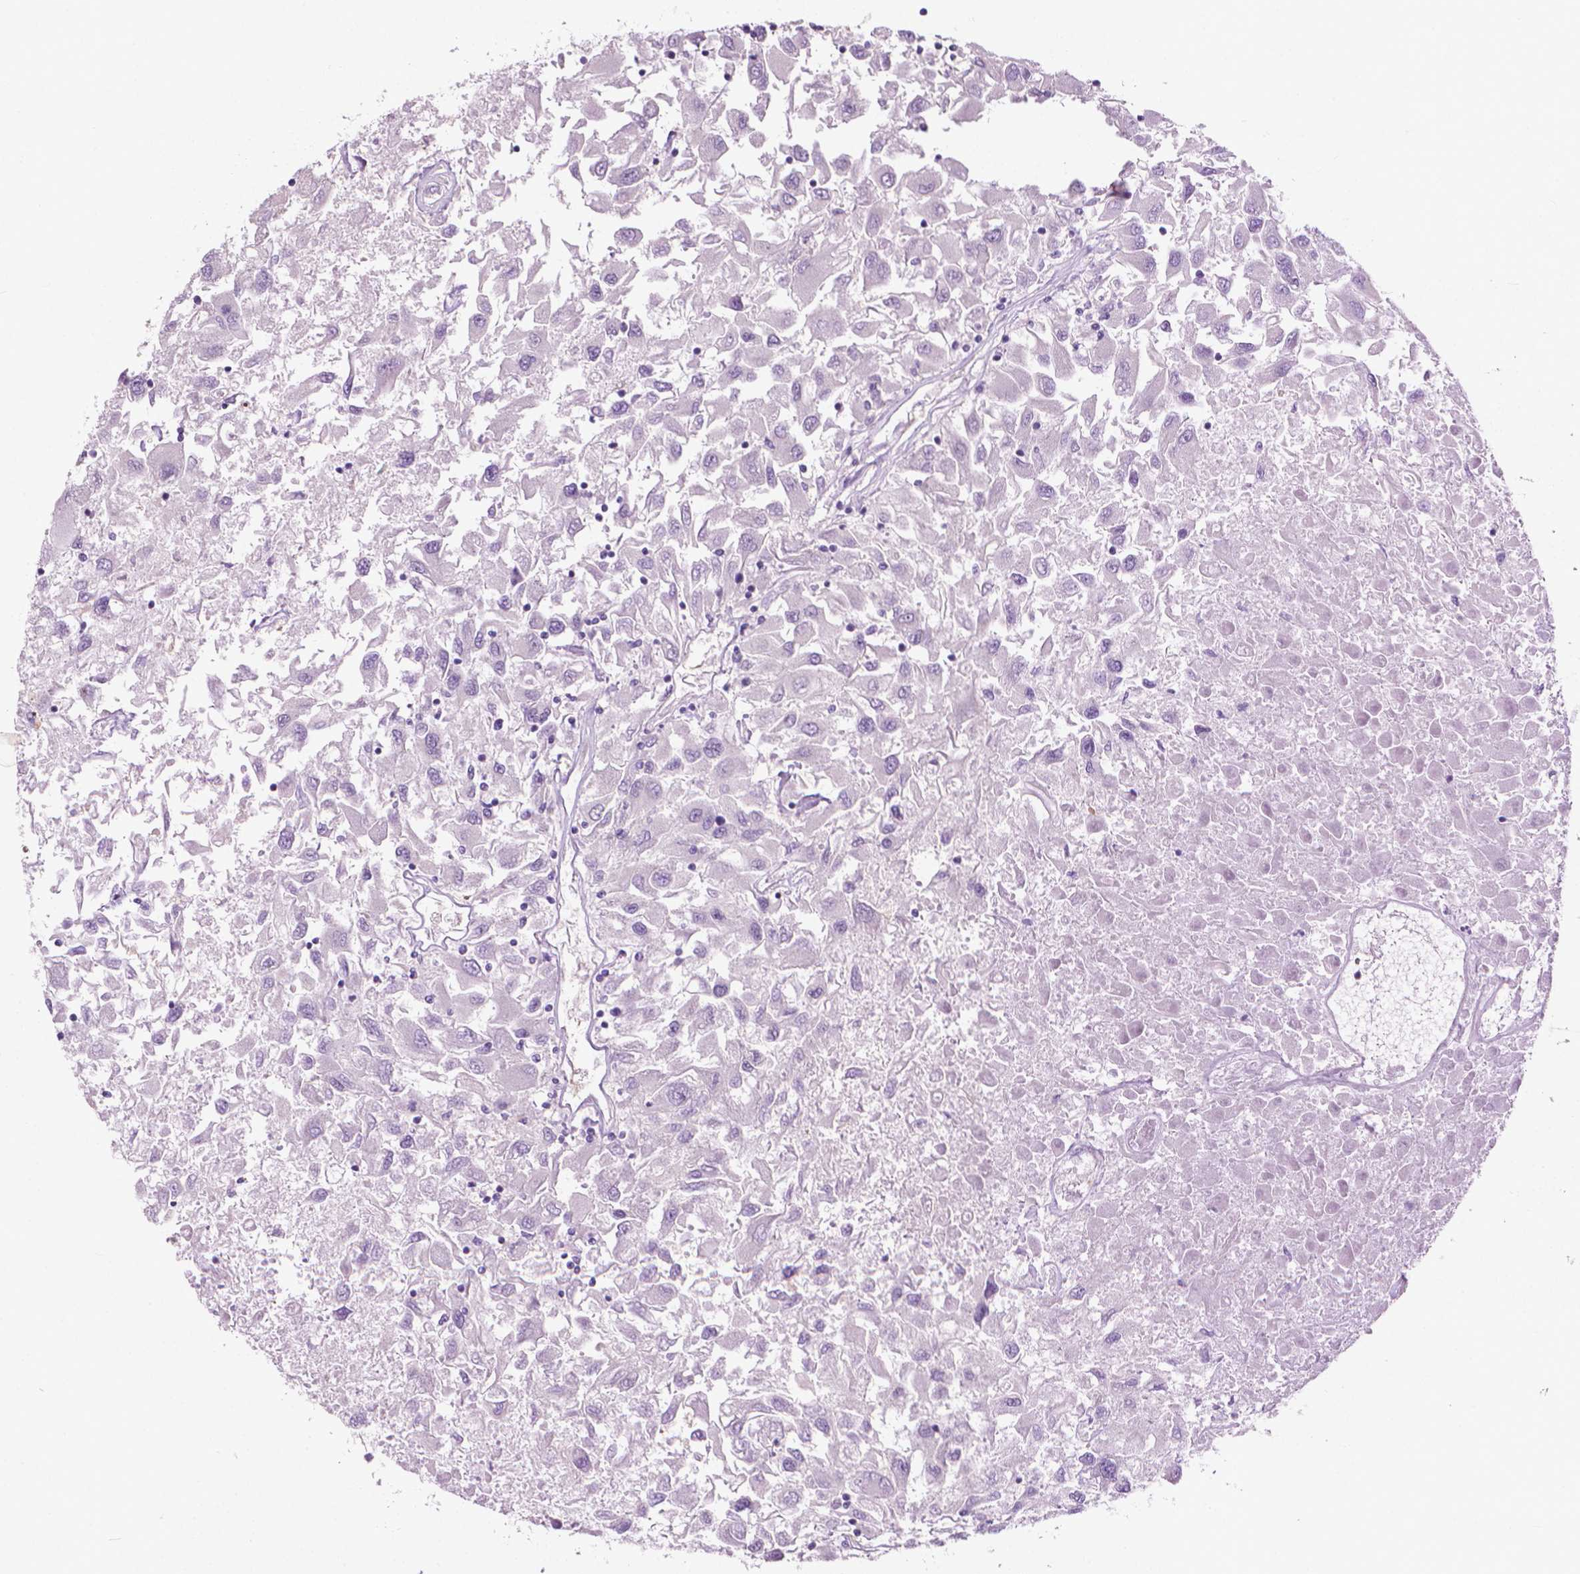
{"staining": {"intensity": "negative", "quantity": "none", "location": "none"}, "tissue": "renal cancer", "cell_type": "Tumor cells", "image_type": "cancer", "snomed": [{"axis": "morphology", "description": "Adenocarcinoma, NOS"}, {"axis": "topography", "description": "Kidney"}], "caption": "Immunohistochemistry (IHC) histopathology image of neoplastic tissue: renal adenocarcinoma stained with DAB shows no significant protein expression in tumor cells. The staining is performed using DAB brown chromogen with nuclei counter-stained in using hematoxylin.", "gene": "KRT73", "patient": {"sex": "female", "age": 76}}